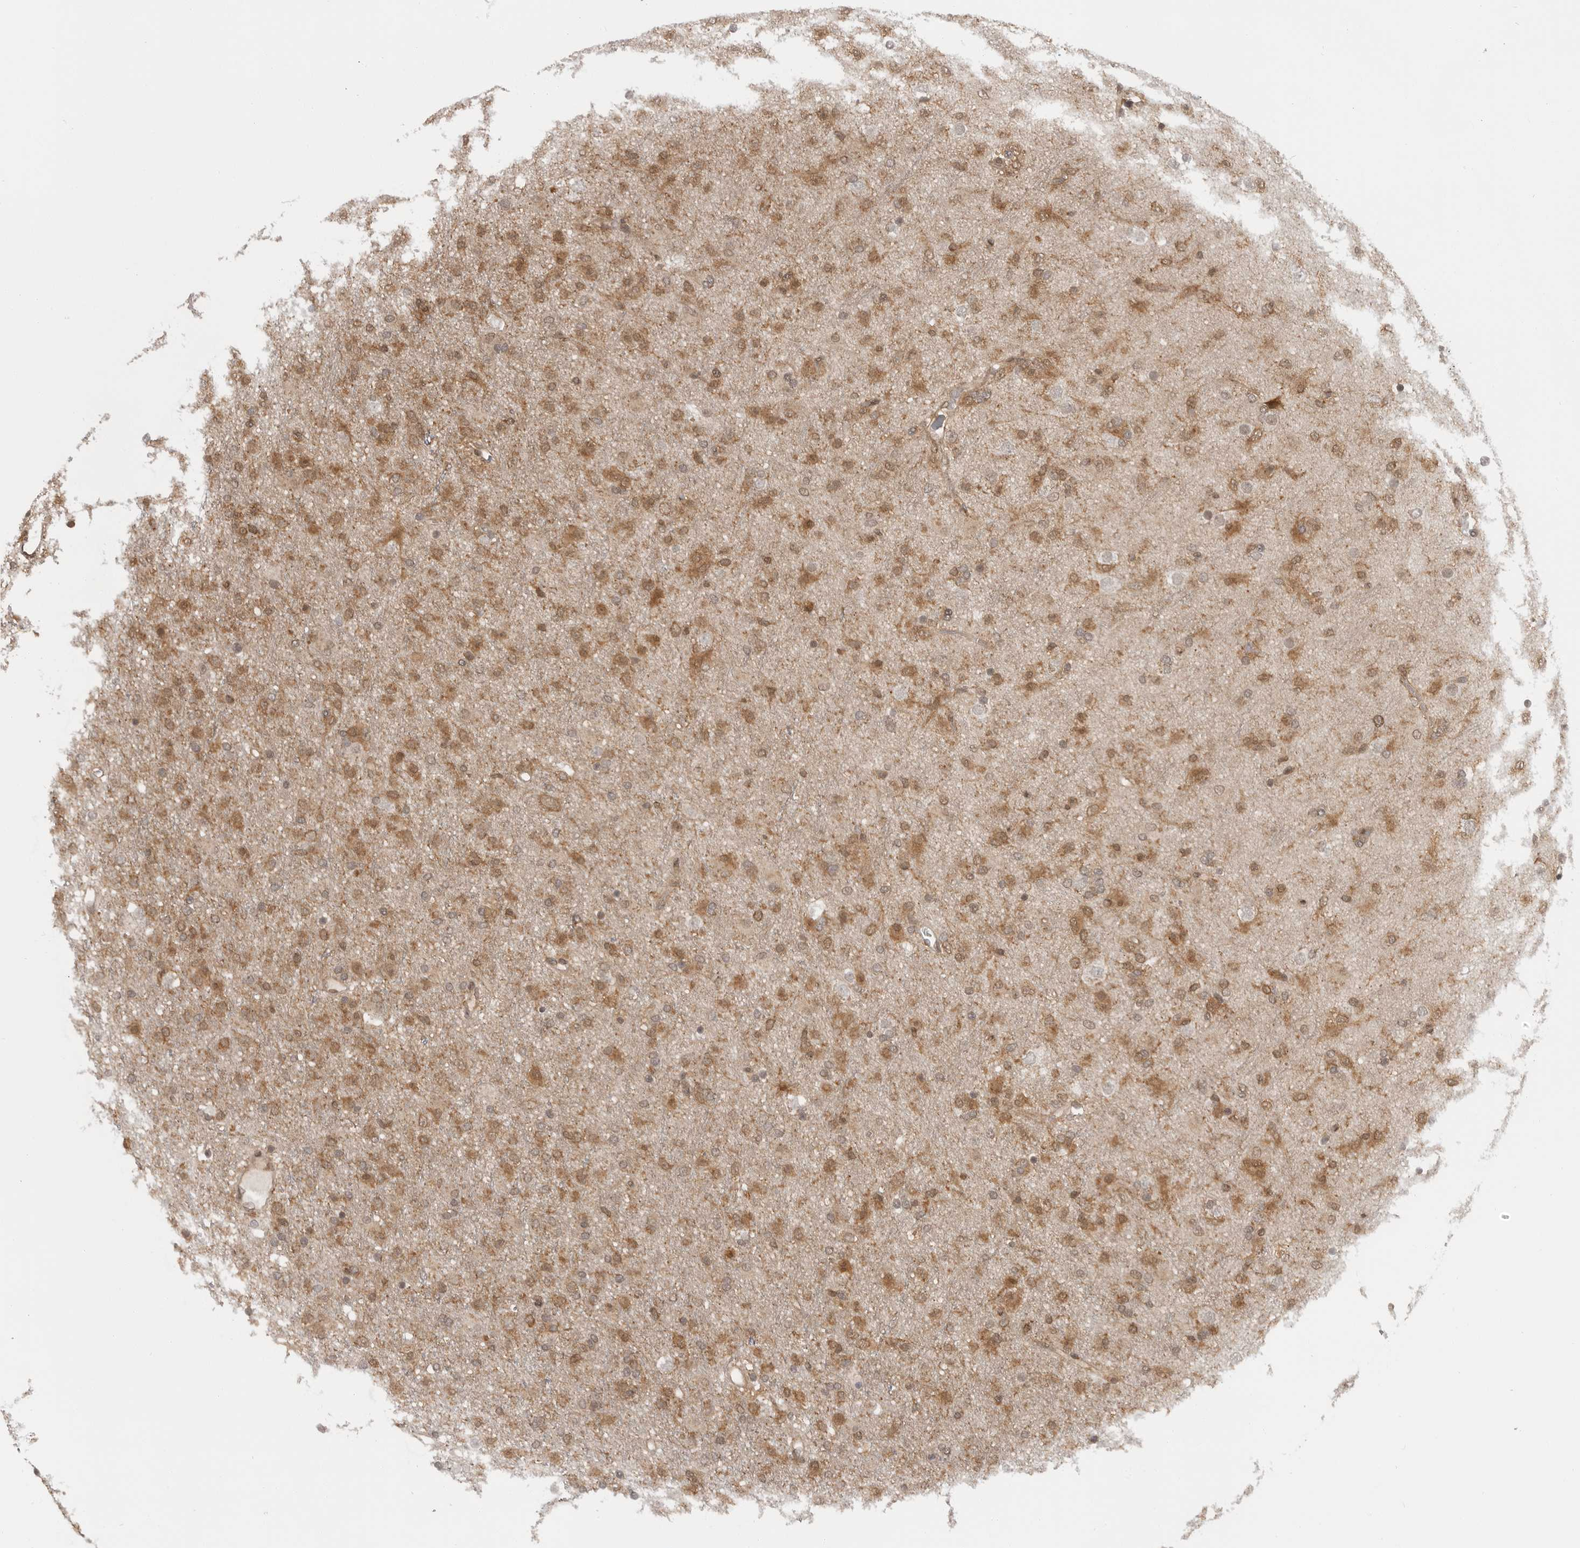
{"staining": {"intensity": "moderate", "quantity": ">75%", "location": "cytoplasmic/membranous"}, "tissue": "glioma", "cell_type": "Tumor cells", "image_type": "cancer", "snomed": [{"axis": "morphology", "description": "Glioma, malignant, Low grade"}, {"axis": "topography", "description": "Brain"}], "caption": "Immunohistochemical staining of human malignant glioma (low-grade) exhibits moderate cytoplasmic/membranous protein positivity in about >75% of tumor cells. The staining was performed using DAB to visualize the protein expression in brown, while the nuclei were stained in blue with hematoxylin (Magnification: 20x).", "gene": "SZRD1", "patient": {"sex": "male", "age": 65}}